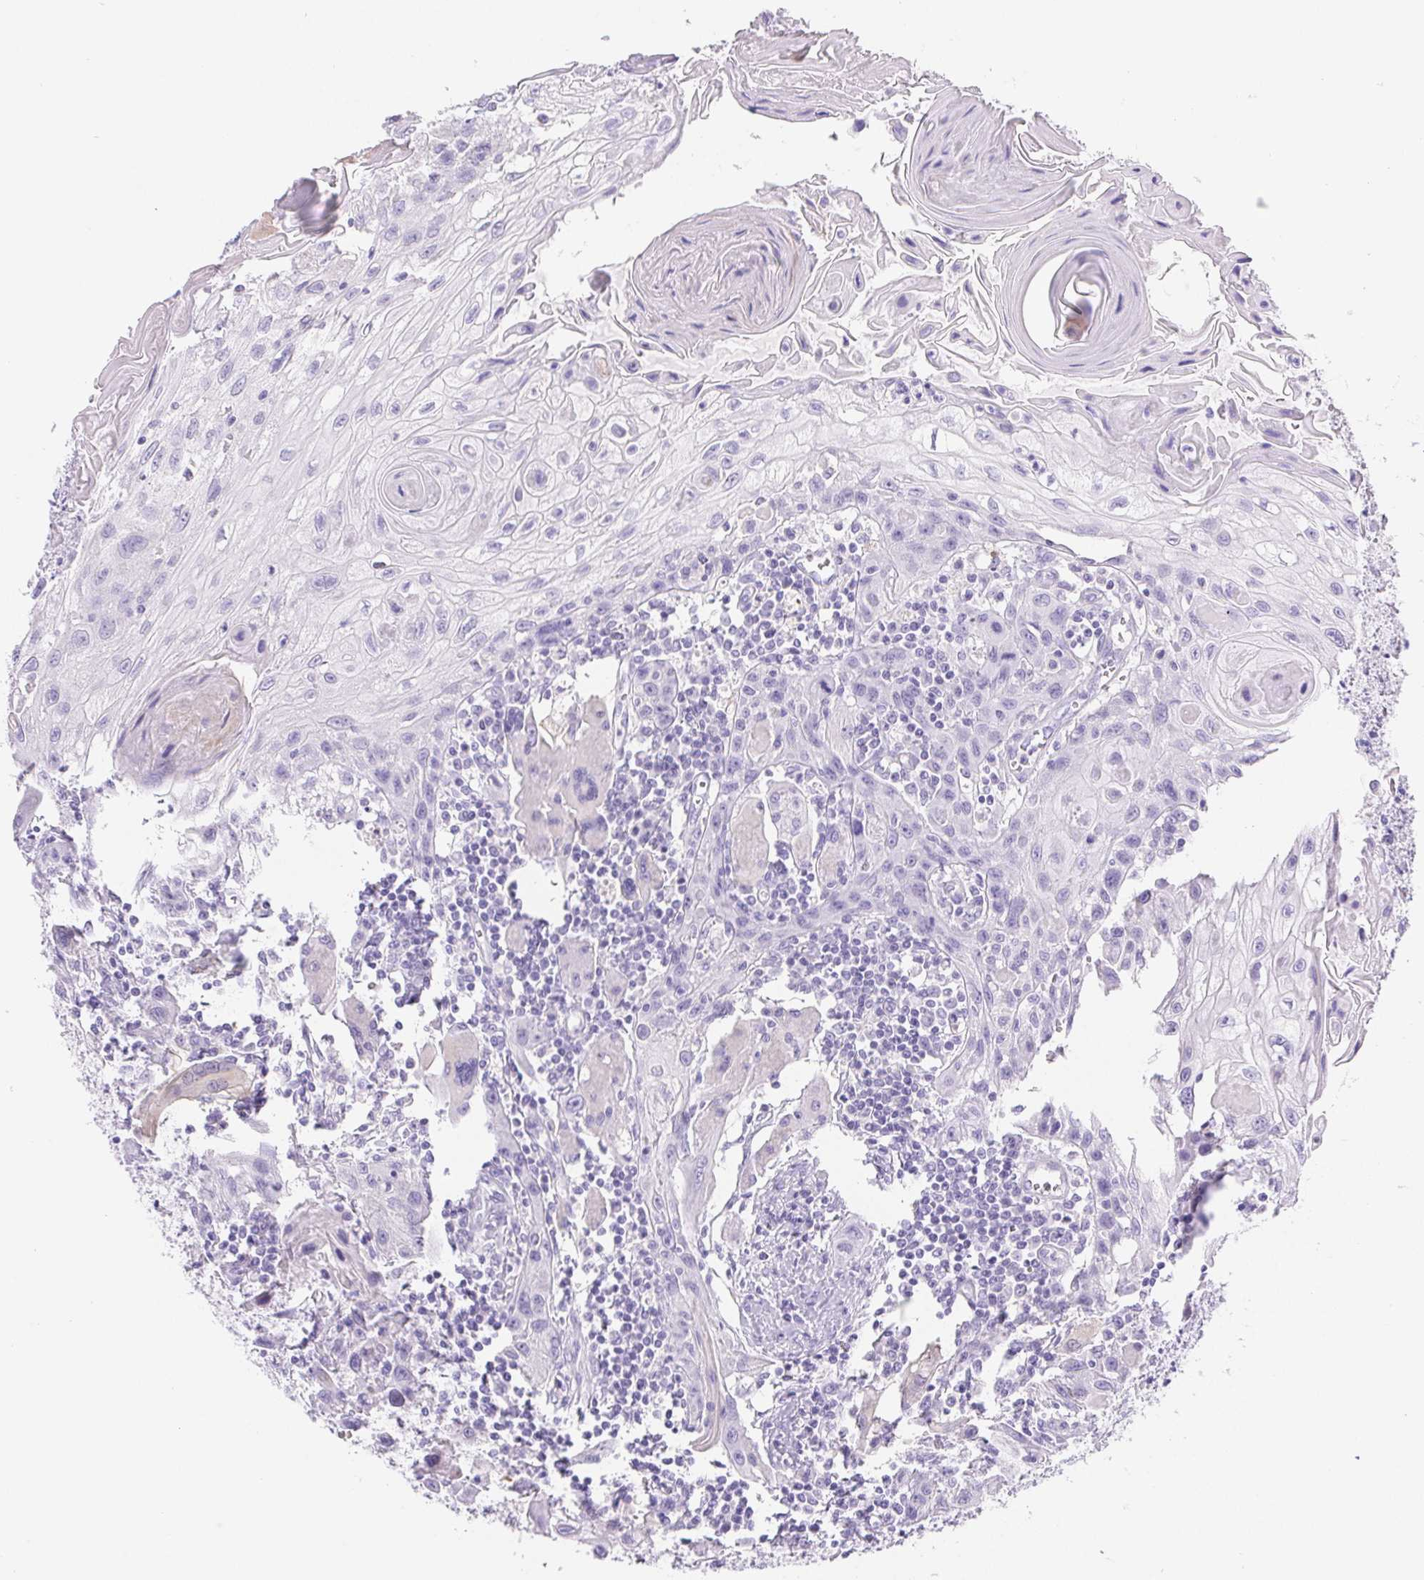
{"staining": {"intensity": "negative", "quantity": "none", "location": "none"}, "tissue": "head and neck cancer", "cell_type": "Tumor cells", "image_type": "cancer", "snomed": [{"axis": "morphology", "description": "Squamous cell carcinoma, NOS"}, {"axis": "topography", "description": "Oral tissue"}, {"axis": "topography", "description": "Head-Neck"}], "caption": "Immunohistochemistry photomicrograph of neoplastic tissue: human squamous cell carcinoma (head and neck) stained with DAB exhibits no significant protein expression in tumor cells.", "gene": "PNLIP", "patient": {"sex": "male", "age": 58}}